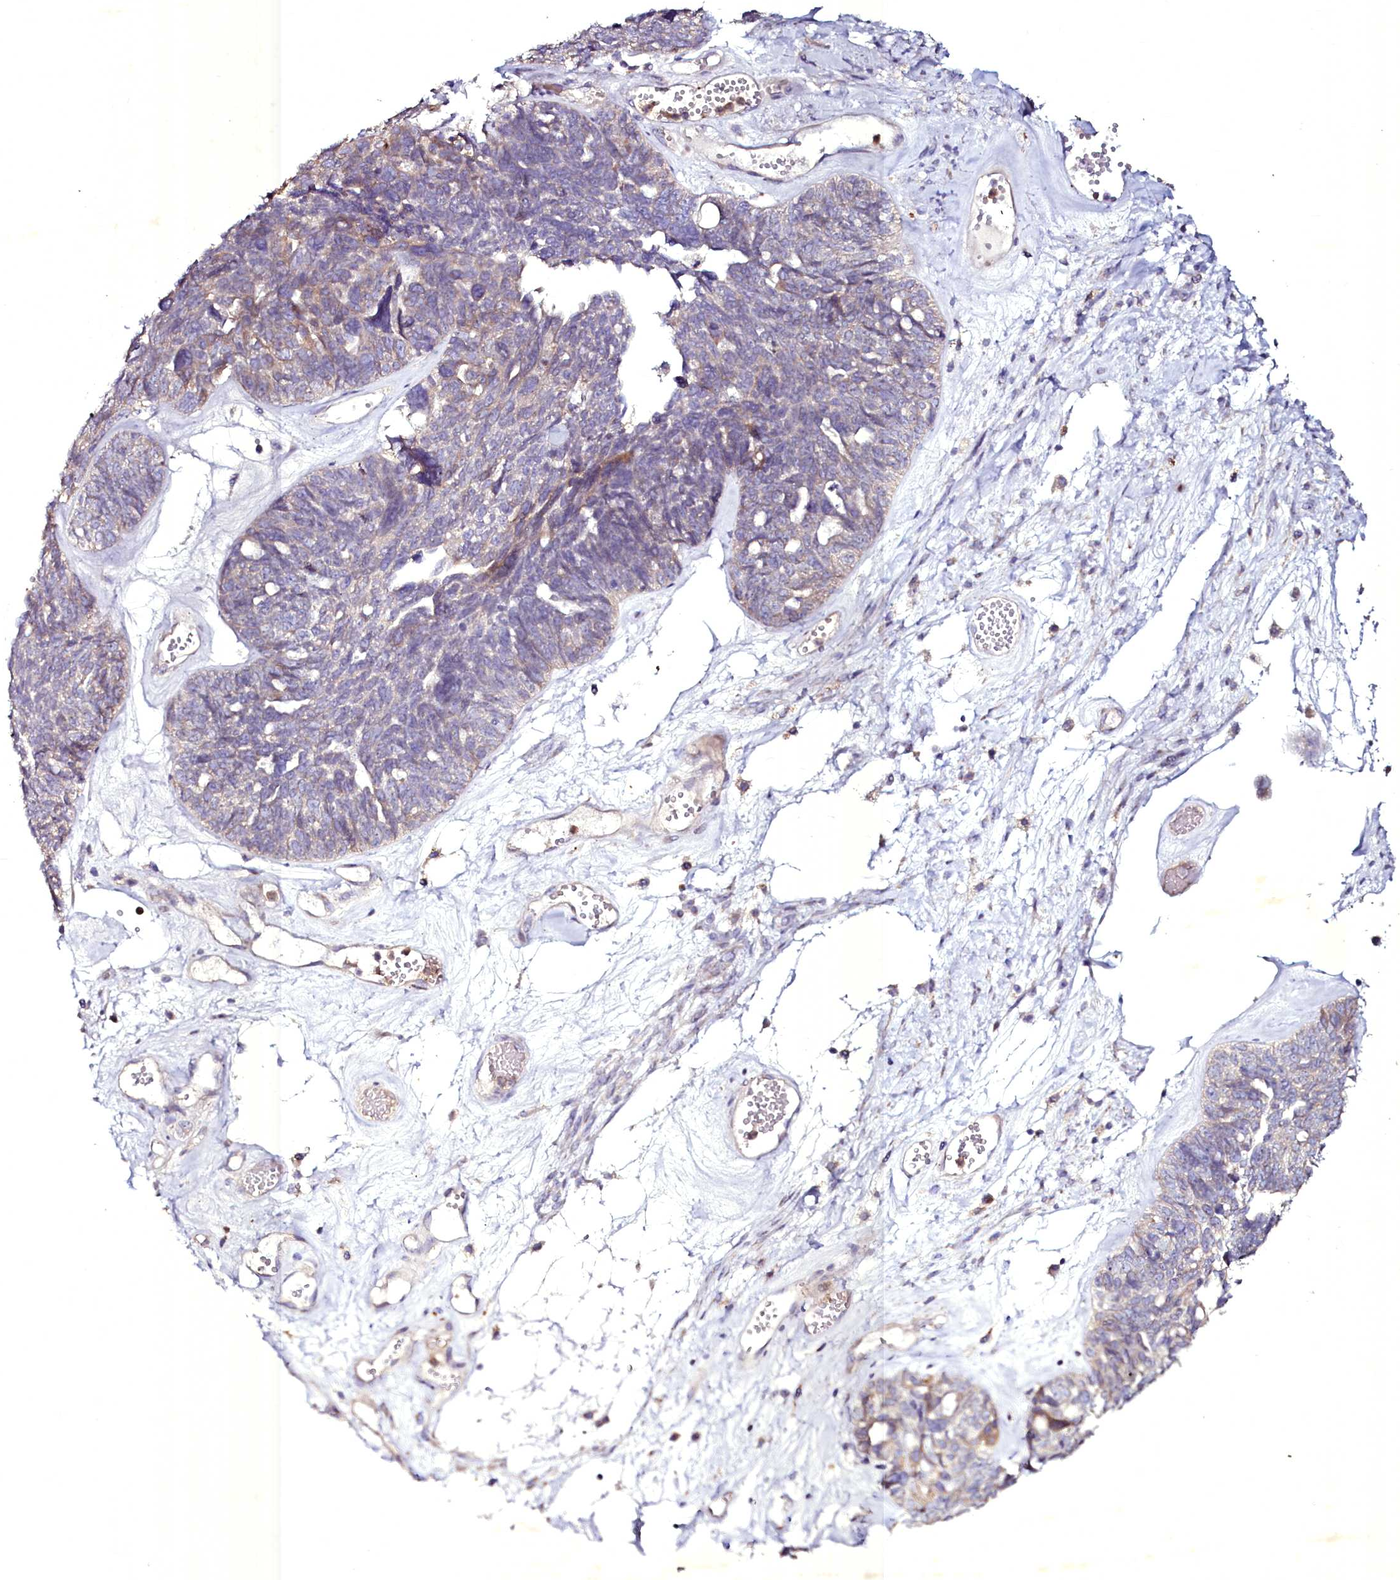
{"staining": {"intensity": "weak", "quantity": "<25%", "location": "cytoplasmic/membranous"}, "tissue": "ovarian cancer", "cell_type": "Tumor cells", "image_type": "cancer", "snomed": [{"axis": "morphology", "description": "Cystadenocarcinoma, serous, NOS"}, {"axis": "topography", "description": "Ovary"}], "caption": "An immunohistochemistry (IHC) histopathology image of serous cystadenocarcinoma (ovarian) is shown. There is no staining in tumor cells of serous cystadenocarcinoma (ovarian).", "gene": "SELENOT", "patient": {"sex": "female", "age": 79}}